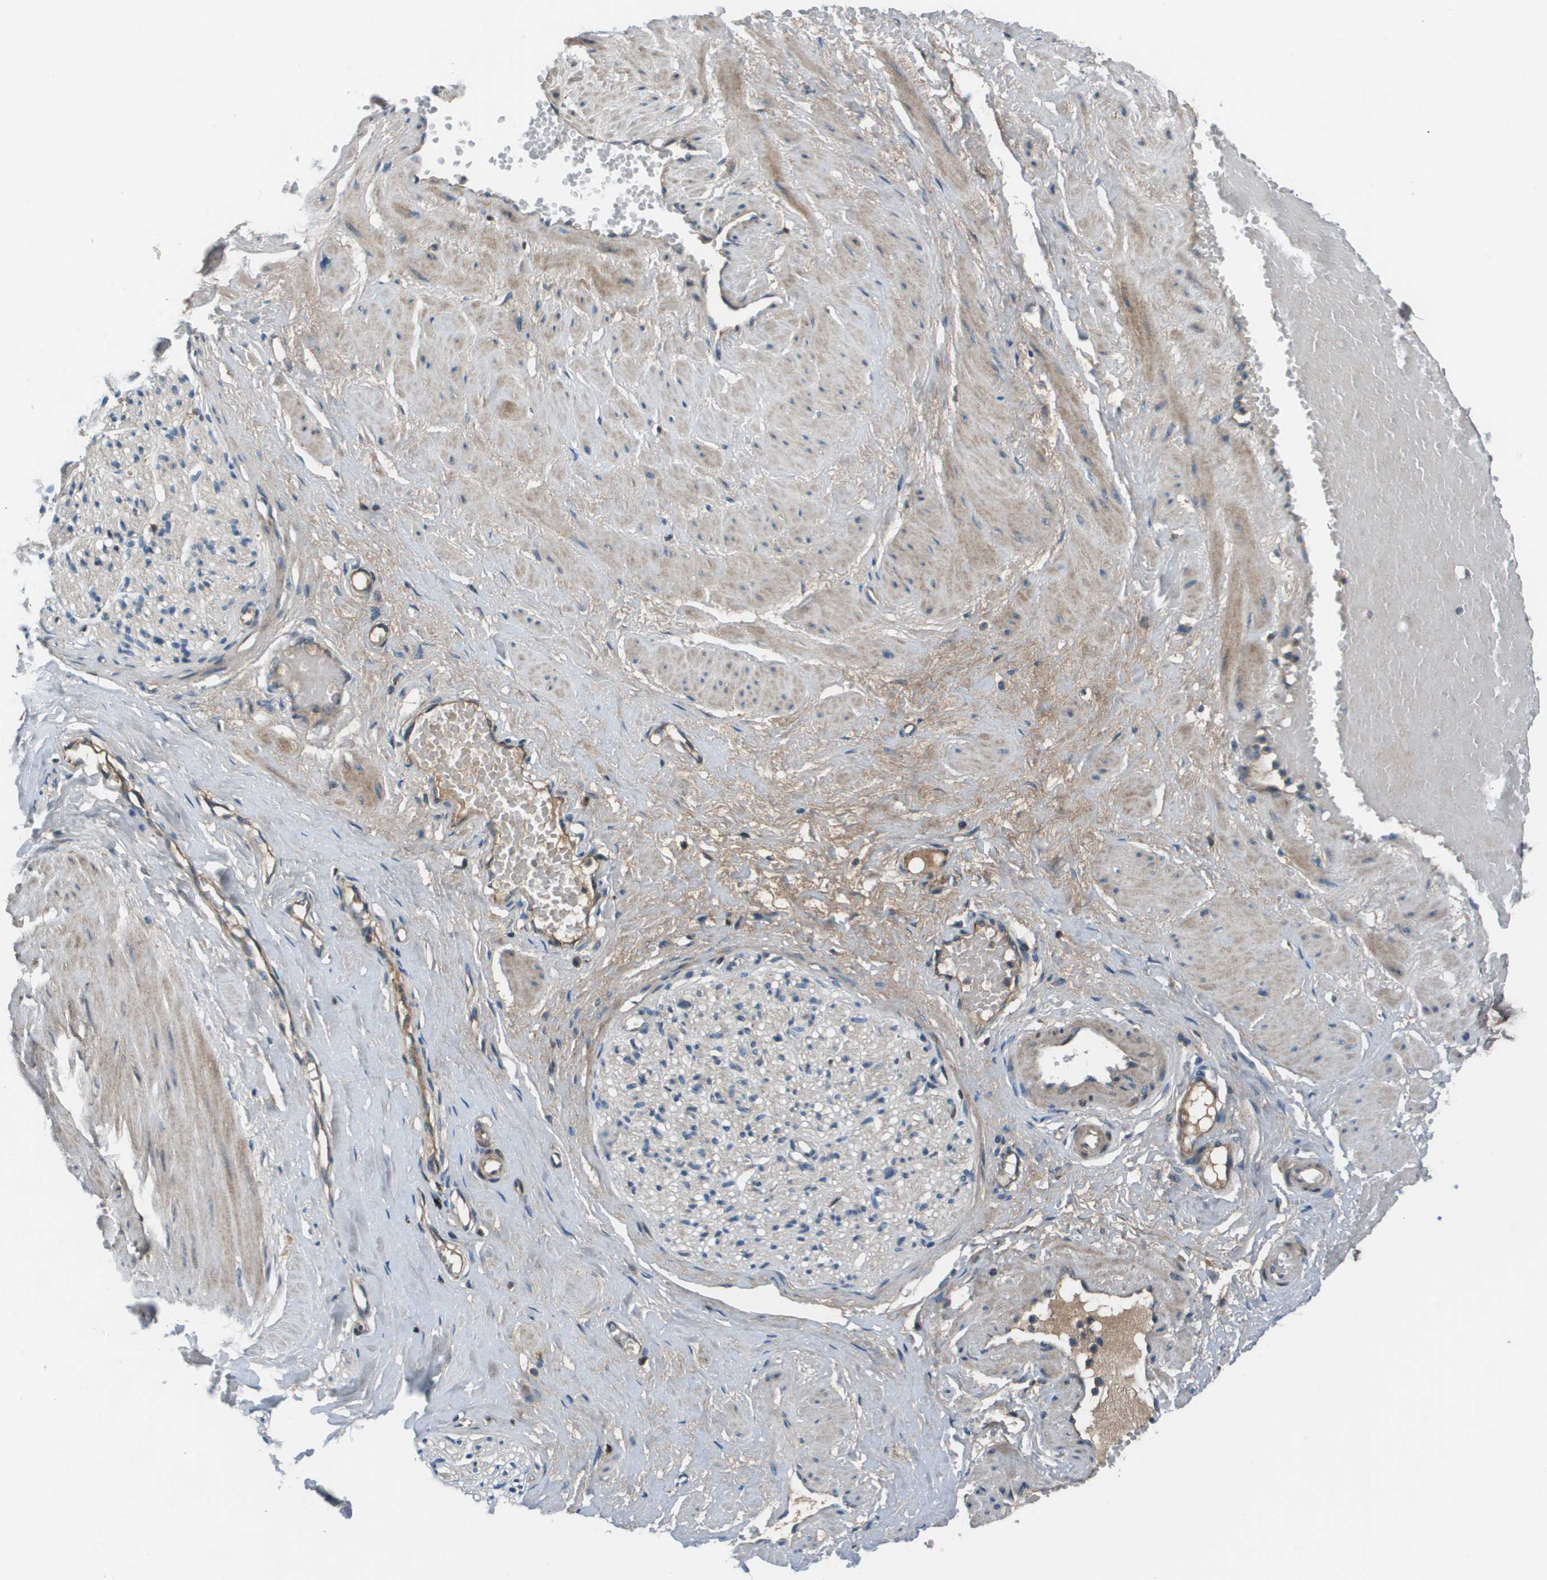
{"staining": {"intensity": "moderate", "quantity": "<25%", "location": "cytoplasmic/membranous"}, "tissue": "adipose tissue", "cell_type": "Adipocytes", "image_type": "normal", "snomed": [{"axis": "morphology", "description": "Normal tissue, NOS"}, {"axis": "topography", "description": "Soft tissue"}, {"axis": "topography", "description": "Vascular tissue"}], "caption": "Immunohistochemistry micrograph of unremarkable human adipose tissue stained for a protein (brown), which exhibits low levels of moderate cytoplasmic/membranous staining in approximately <25% of adipocytes.", "gene": "PCOLCE", "patient": {"sex": "female", "age": 35}}